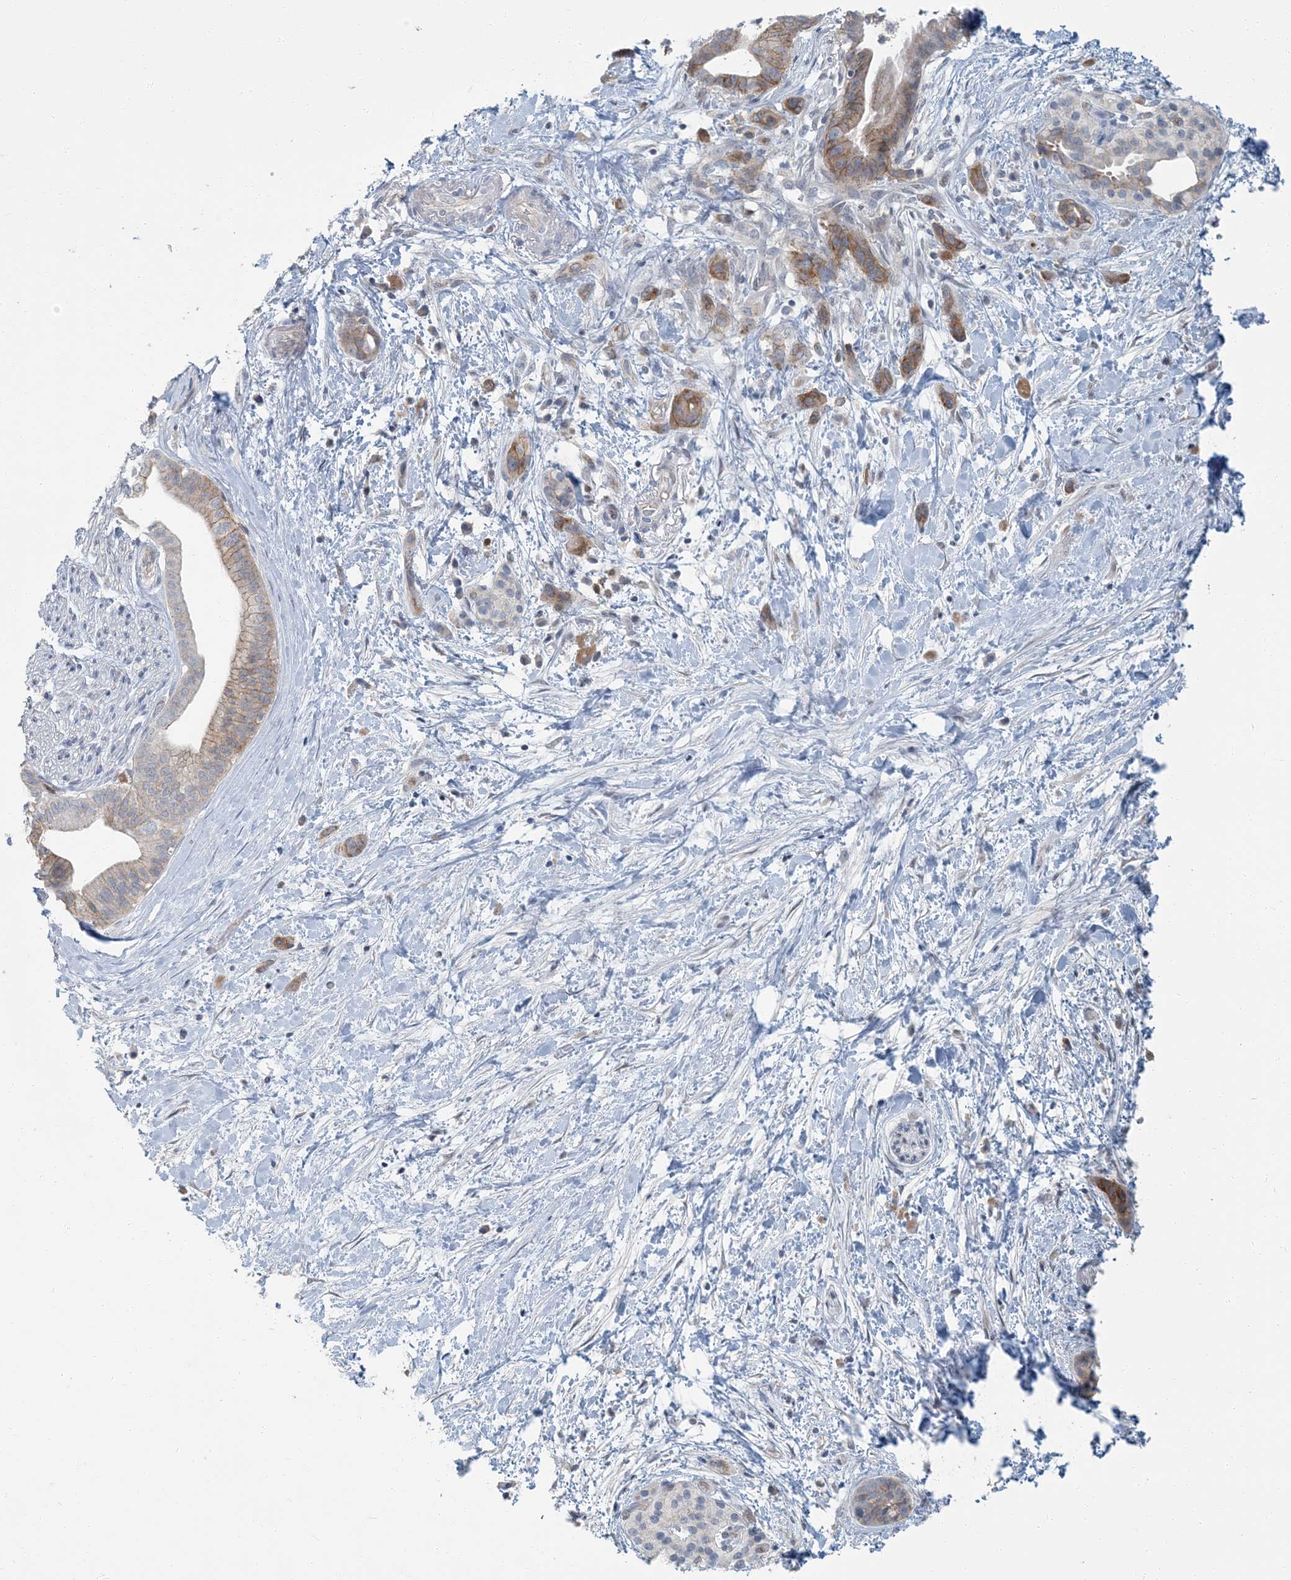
{"staining": {"intensity": "moderate", "quantity": "25%-75%", "location": "cytoplasmic/membranous"}, "tissue": "pancreatic cancer", "cell_type": "Tumor cells", "image_type": "cancer", "snomed": [{"axis": "morphology", "description": "Normal tissue, NOS"}, {"axis": "morphology", "description": "Adenocarcinoma, NOS"}, {"axis": "topography", "description": "Pancreas"}, {"axis": "topography", "description": "Peripheral nerve tissue"}], "caption": "DAB immunohistochemical staining of human adenocarcinoma (pancreatic) reveals moderate cytoplasmic/membranous protein staining in about 25%-75% of tumor cells.", "gene": "EPHA4", "patient": {"sex": "female", "age": 63}}